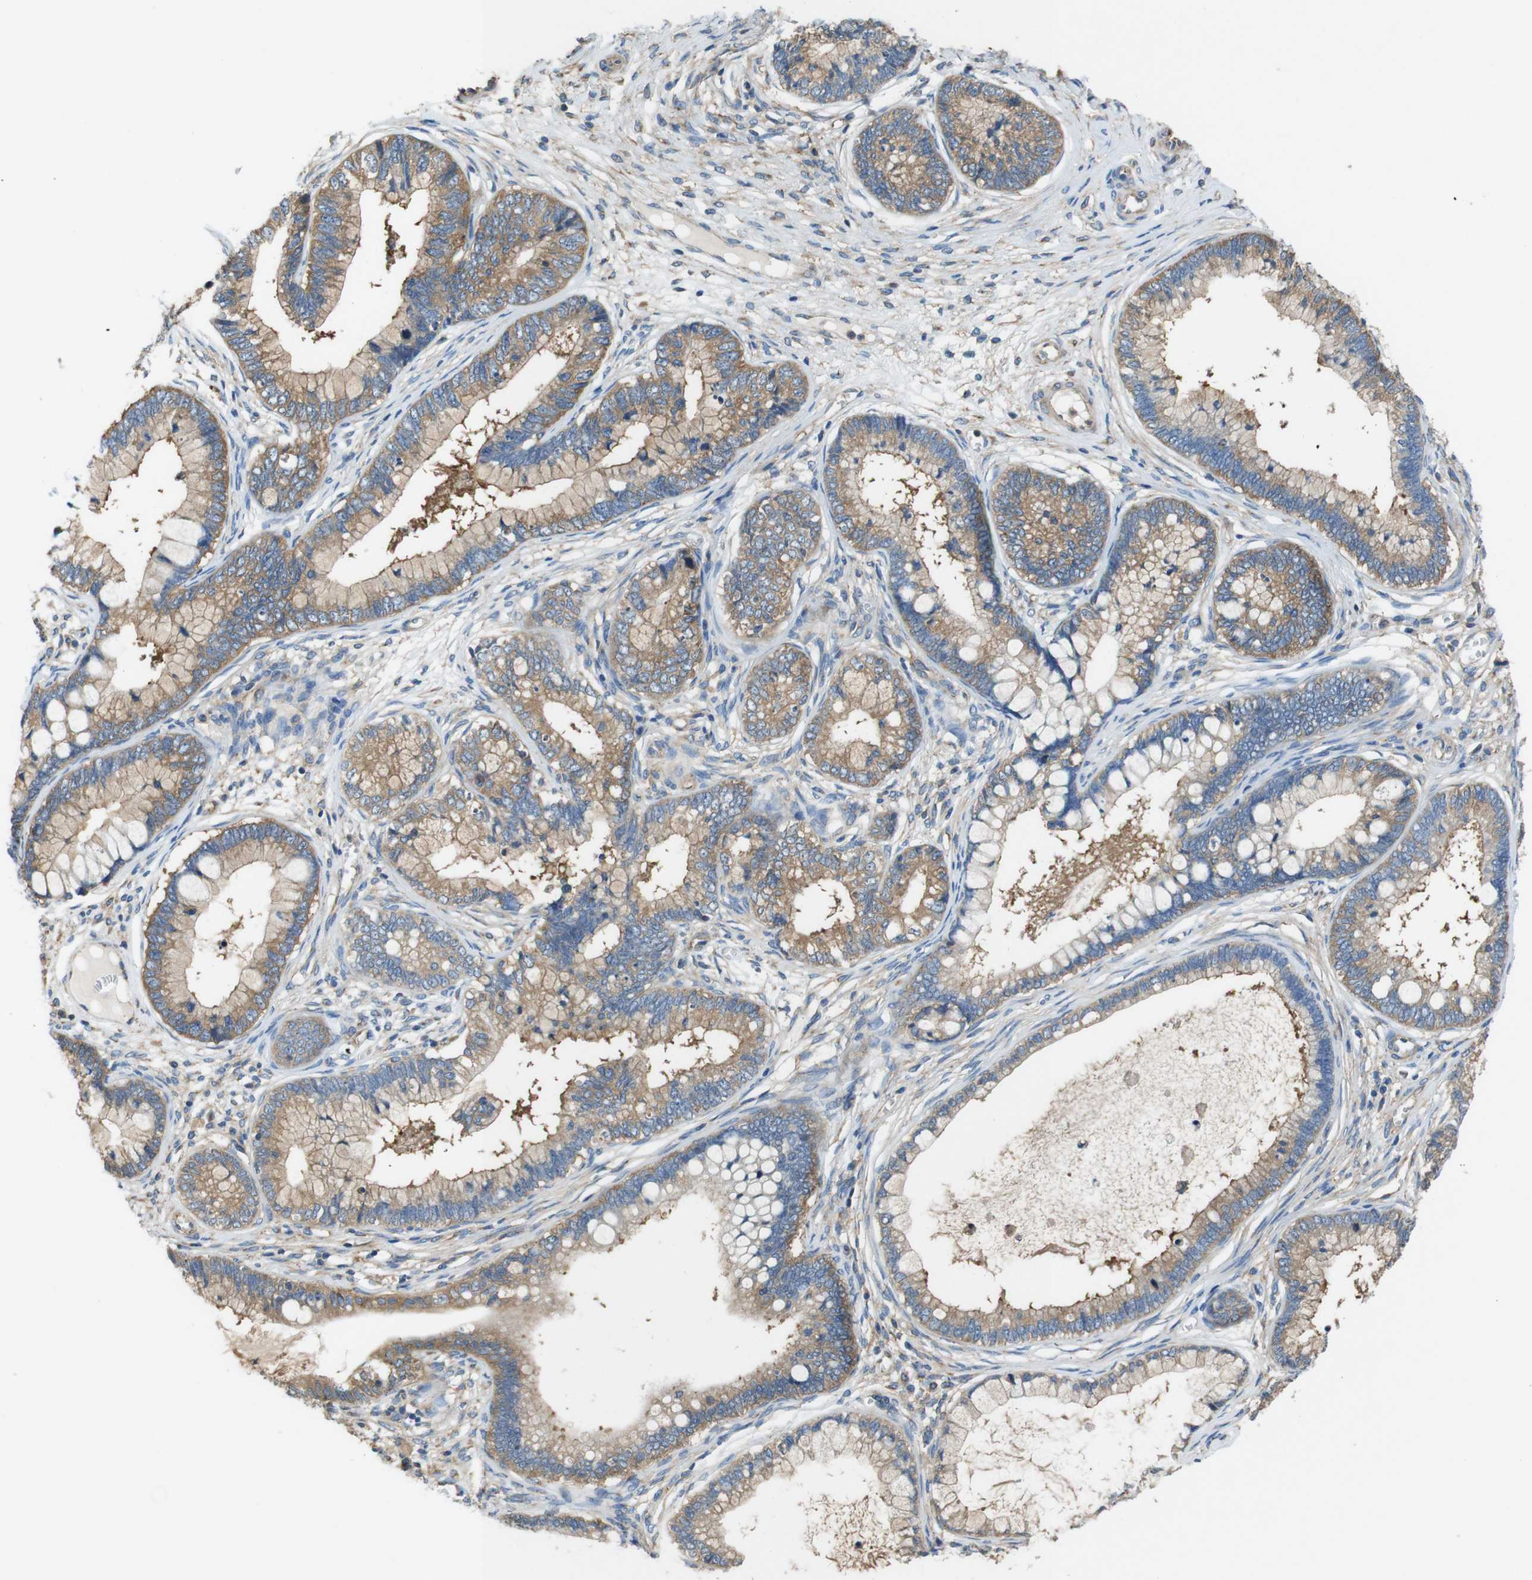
{"staining": {"intensity": "moderate", "quantity": ">75%", "location": "cytoplasmic/membranous"}, "tissue": "cervical cancer", "cell_type": "Tumor cells", "image_type": "cancer", "snomed": [{"axis": "morphology", "description": "Adenocarcinoma, NOS"}, {"axis": "topography", "description": "Cervix"}], "caption": "This is an image of immunohistochemistry staining of cervical adenocarcinoma, which shows moderate expression in the cytoplasmic/membranous of tumor cells.", "gene": "DCTN1", "patient": {"sex": "female", "age": 44}}